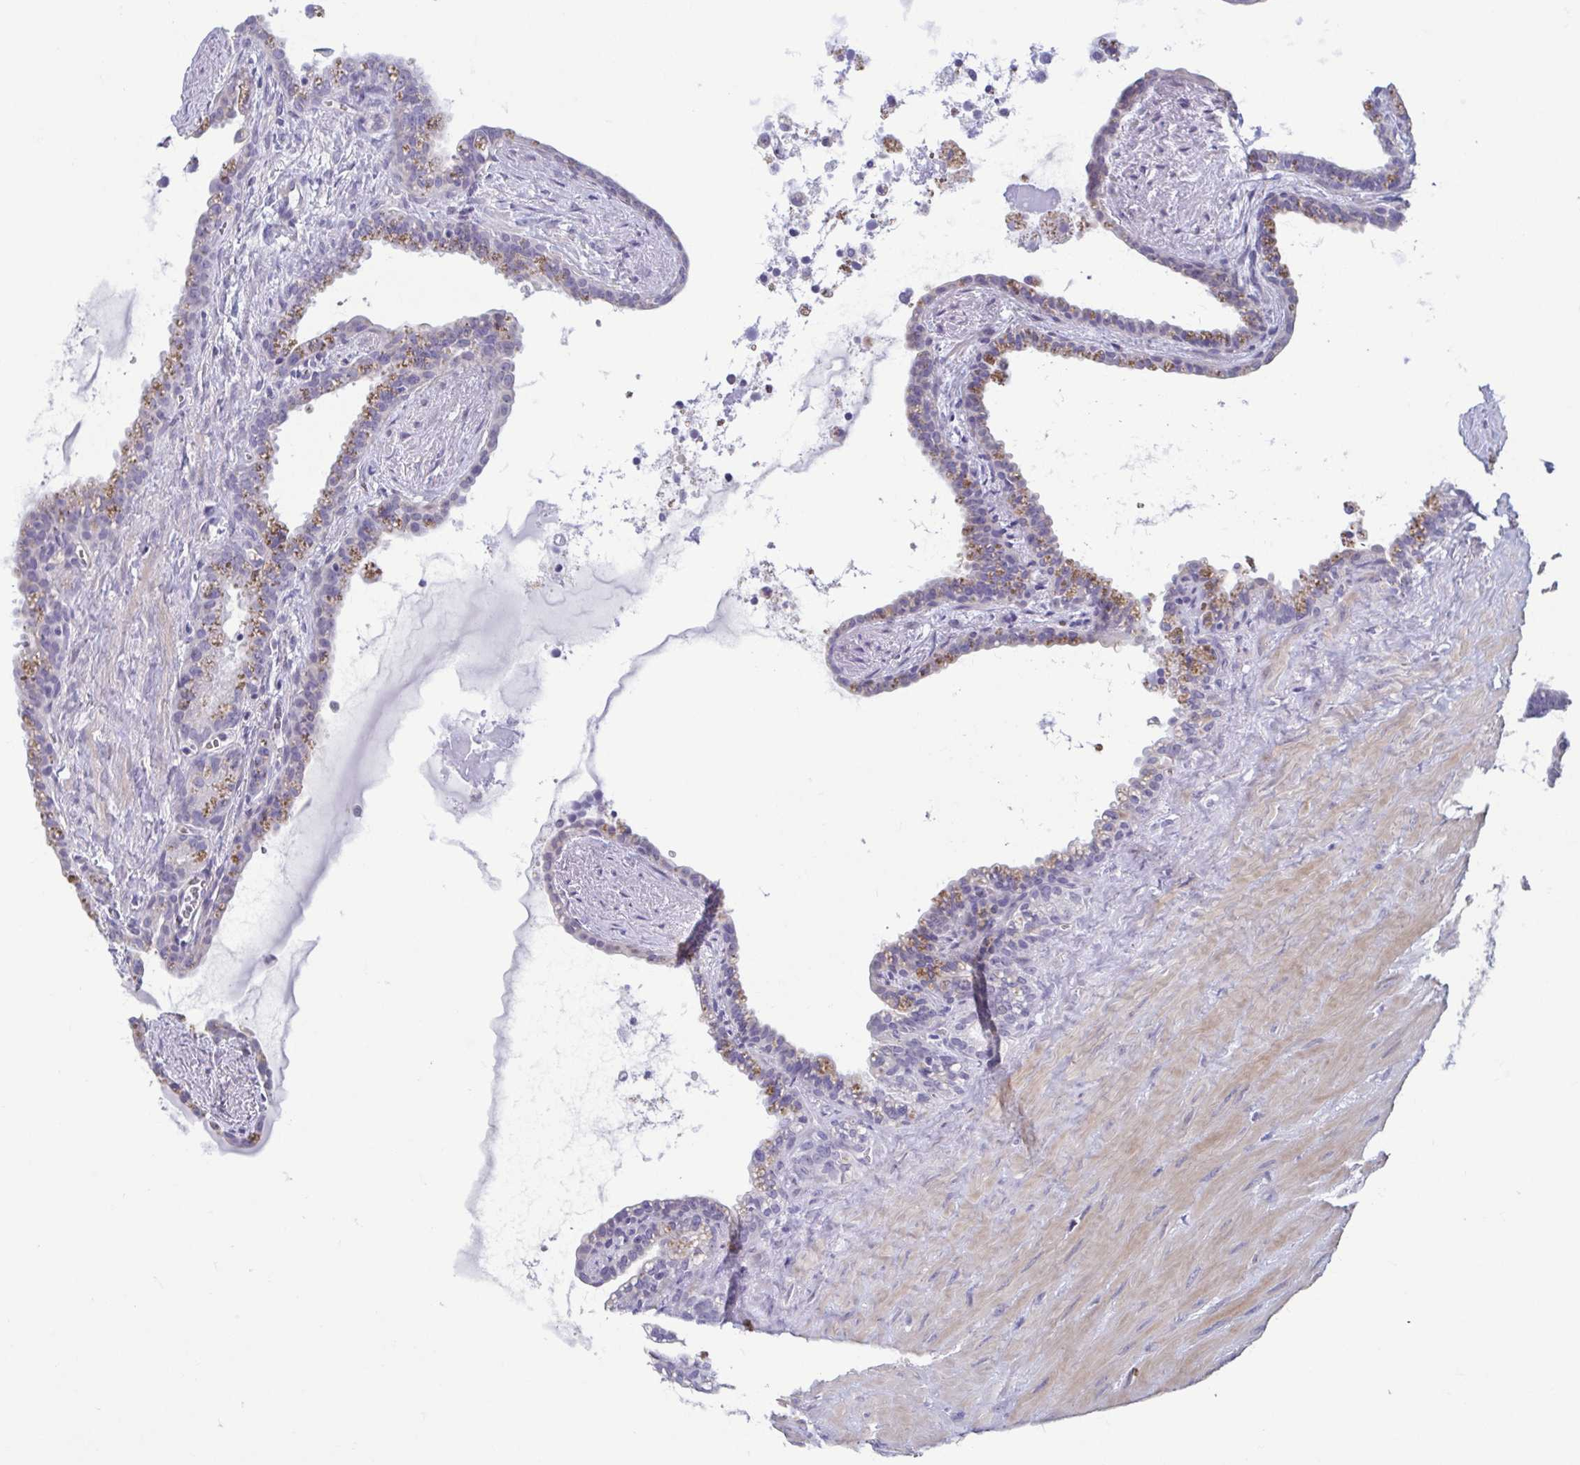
{"staining": {"intensity": "weak", "quantity": "<25%", "location": "cytoplasmic/membranous"}, "tissue": "seminal vesicle", "cell_type": "Glandular cells", "image_type": "normal", "snomed": [{"axis": "morphology", "description": "Normal tissue, NOS"}, {"axis": "topography", "description": "Seminal veicle"}], "caption": "Glandular cells are negative for brown protein staining in benign seminal vesicle. Brightfield microscopy of IHC stained with DAB (3,3'-diaminobenzidine) (brown) and hematoxylin (blue), captured at high magnification.", "gene": "MORC4", "patient": {"sex": "male", "age": 76}}